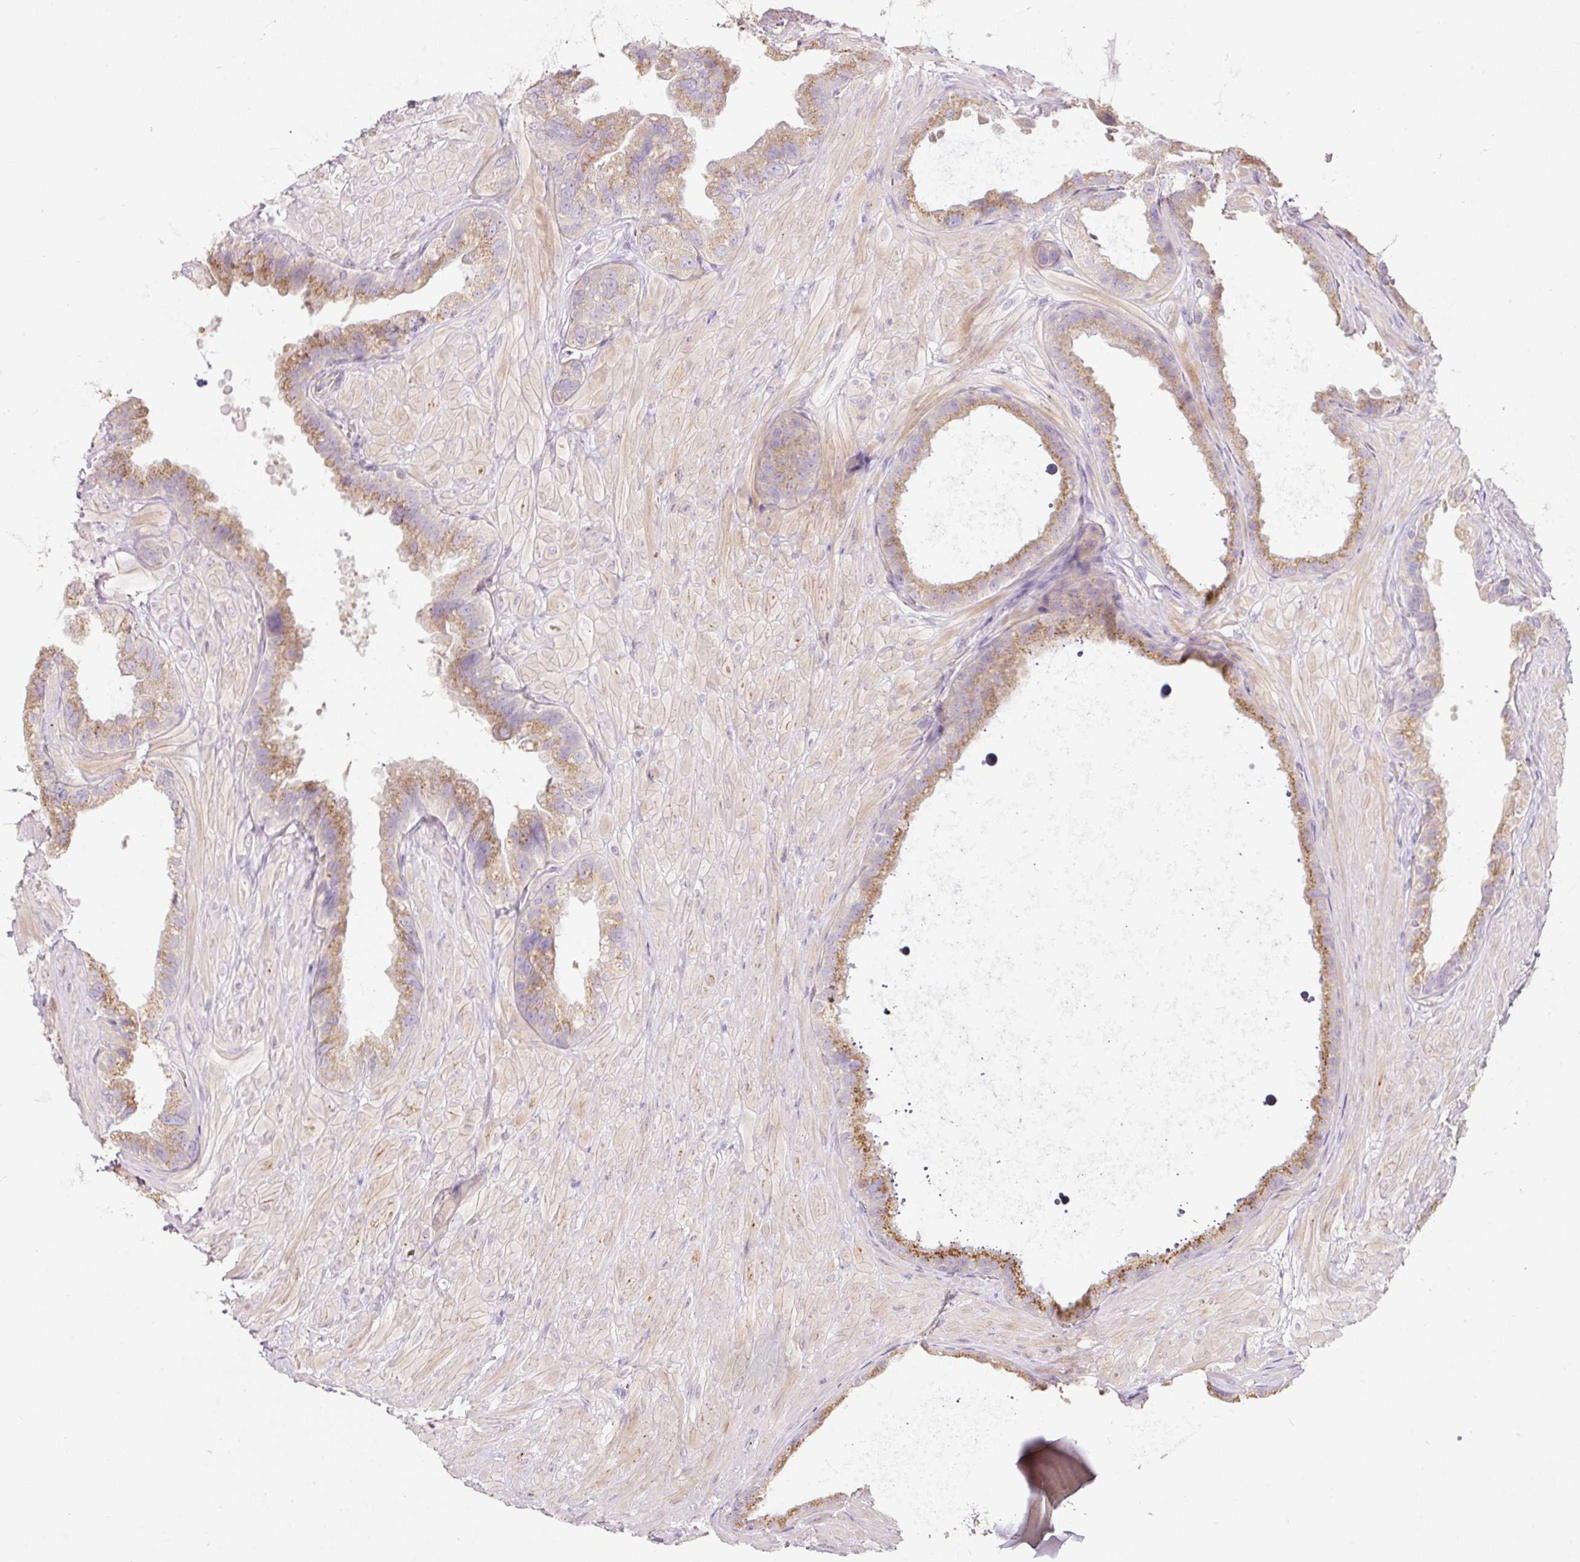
{"staining": {"intensity": "moderate", "quantity": "25%-75%", "location": "cytoplasmic/membranous"}, "tissue": "seminal vesicle", "cell_type": "Glandular cells", "image_type": "normal", "snomed": [{"axis": "morphology", "description": "Normal tissue, NOS"}, {"axis": "topography", "description": "Seminal veicle"}, {"axis": "topography", "description": "Peripheral nerve tissue"}], "caption": "Immunohistochemistry histopathology image of benign seminal vesicle: seminal vesicle stained using immunohistochemistry (IHC) displays medium levels of moderate protein expression localized specifically in the cytoplasmic/membranous of glandular cells, appearing as a cytoplasmic/membranous brown color.", "gene": "NBPF11", "patient": {"sex": "male", "age": 76}}